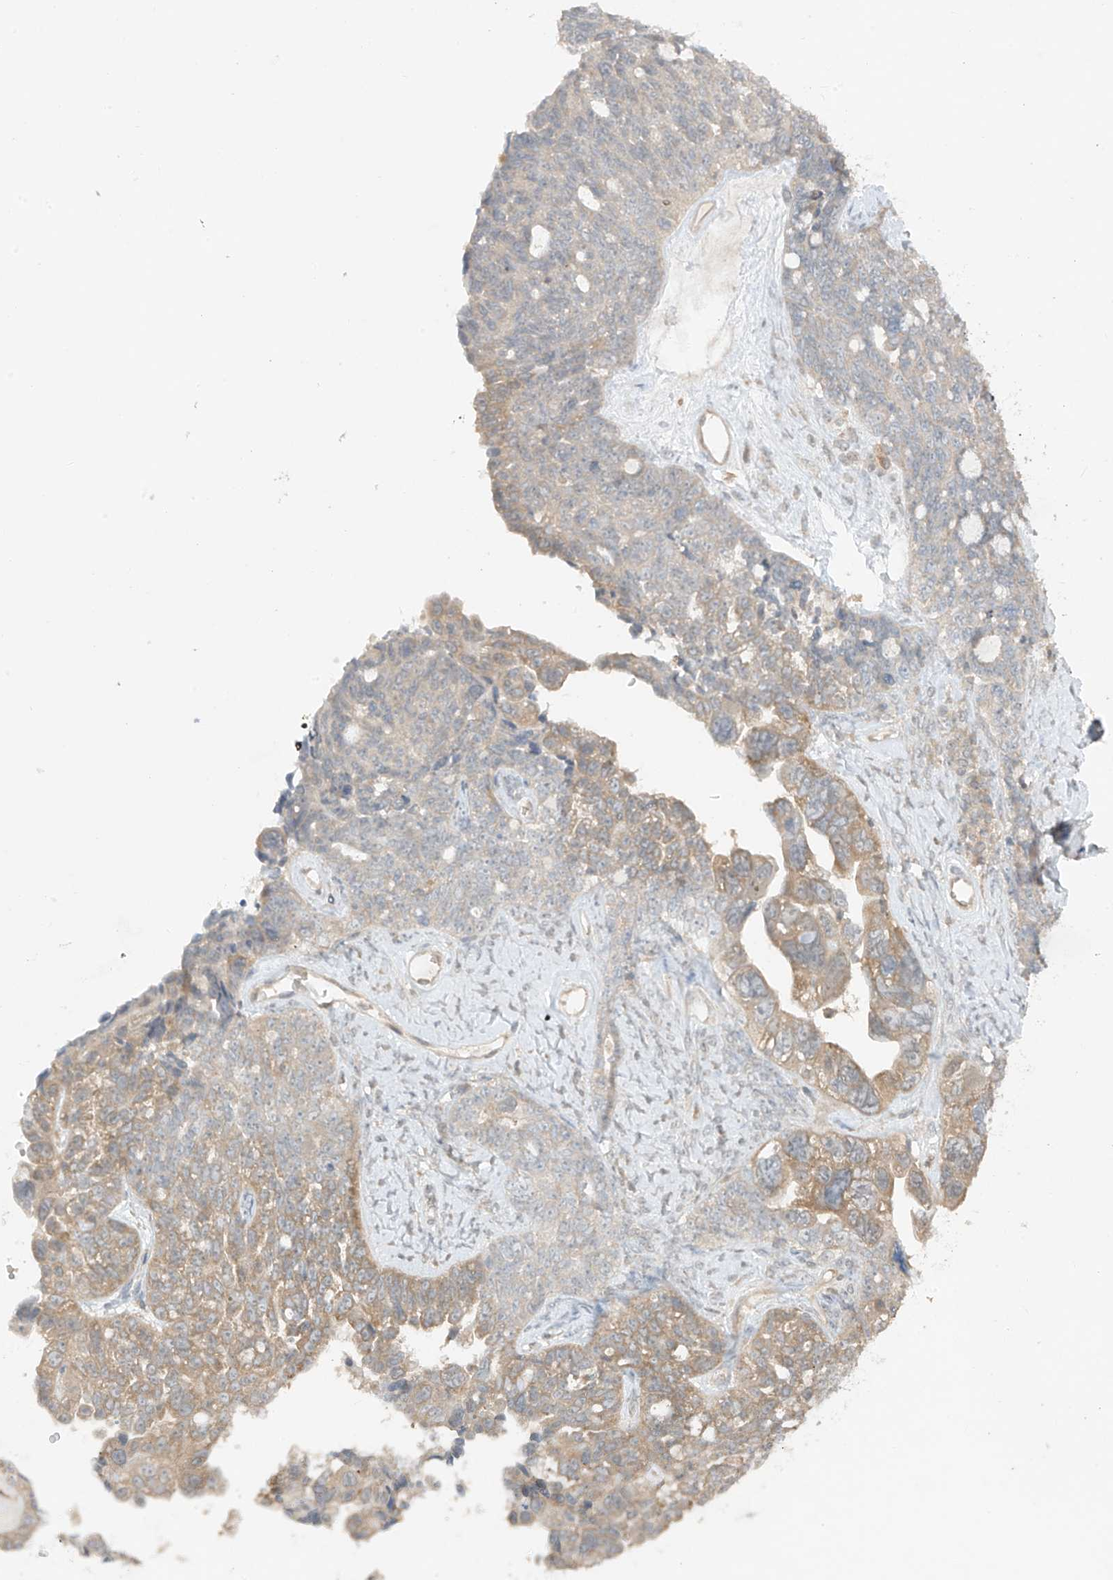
{"staining": {"intensity": "moderate", "quantity": "<25%", "location": "cytoplasmic/membranous"}, "tissue": "ovarian cancer", "cell_type": "Tumor cells", "image_type": "cancer", "snomed": [{"axis": "morphology", "description": "Cystadenocarcinoma, serous, NOS"}, {"axis": "topography", "description": "Ovary"}], "caption": "The immunohistochemical stain labels moderate cytoplasmic/membranous positivity in tumor cells of ovarian cancer (serous cystadenocarcinoma) tissue. The protein of interest is shown in brown color, while the nuclei are stained blue.", "gene": "ANGEL2", "patient": {"sex": "female", "age": 79}}